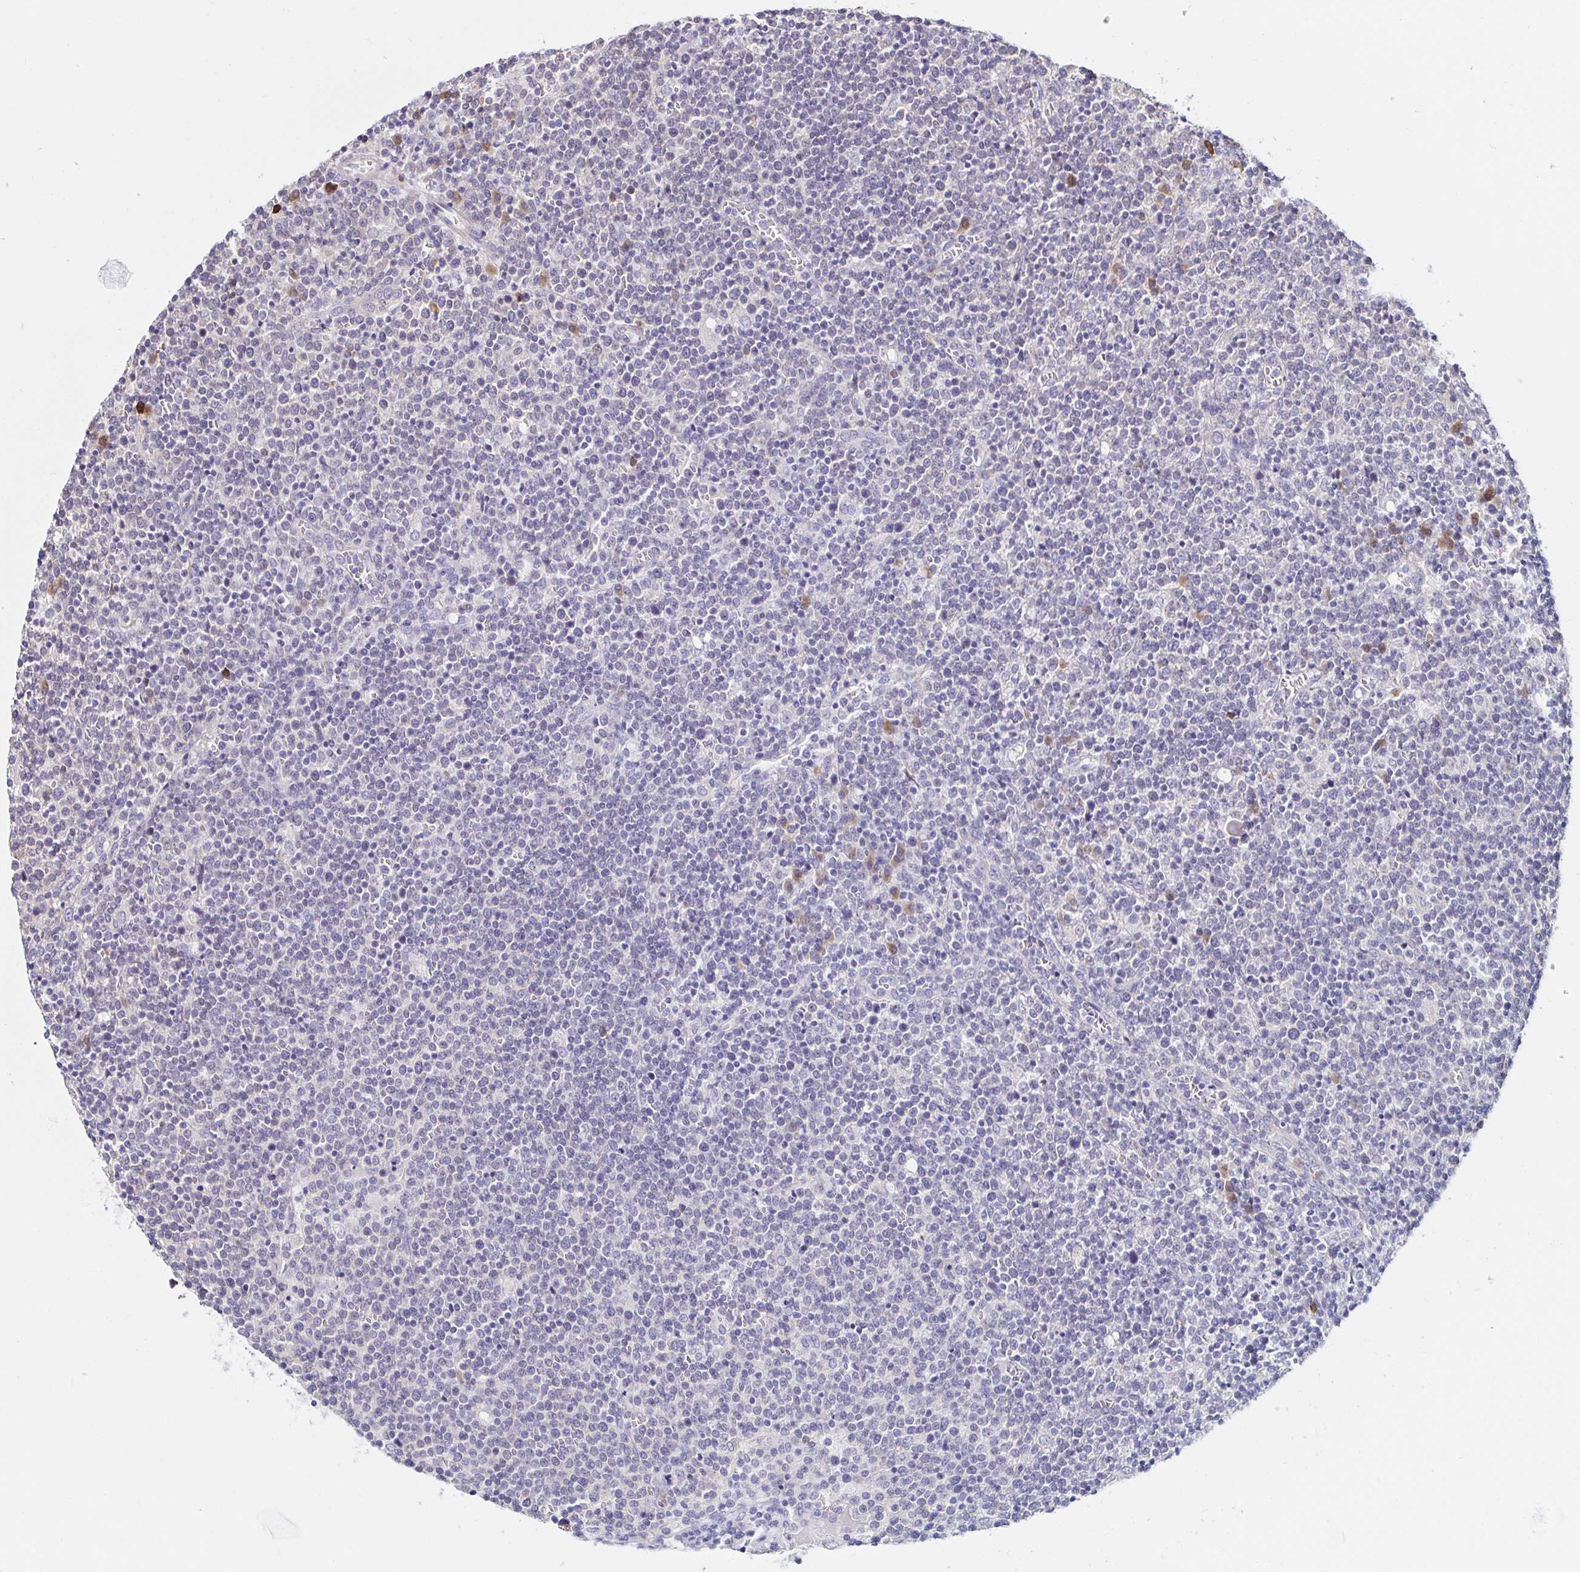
{"staining": {"intensity": "negative", "quantity": "none", "location": "none"}, "tissue": "lymphoma", "cell_type": "Tumor cells", "image_type": "cancer", "snomed": [{"axis": "morphology", "description": "Malignant lymphoma, non-Hodgkin's type, High grade"}, {"axis": "topography", "description": "Lymph node"}], "caption": "A high-resolution photomicrograph shows immunohistochemistry (IHC) staining of lymphoma, which reveals no significant staining in tumor cells.", "gene": "VSIG2", "patient": {"sex": "male", "age": 61}}